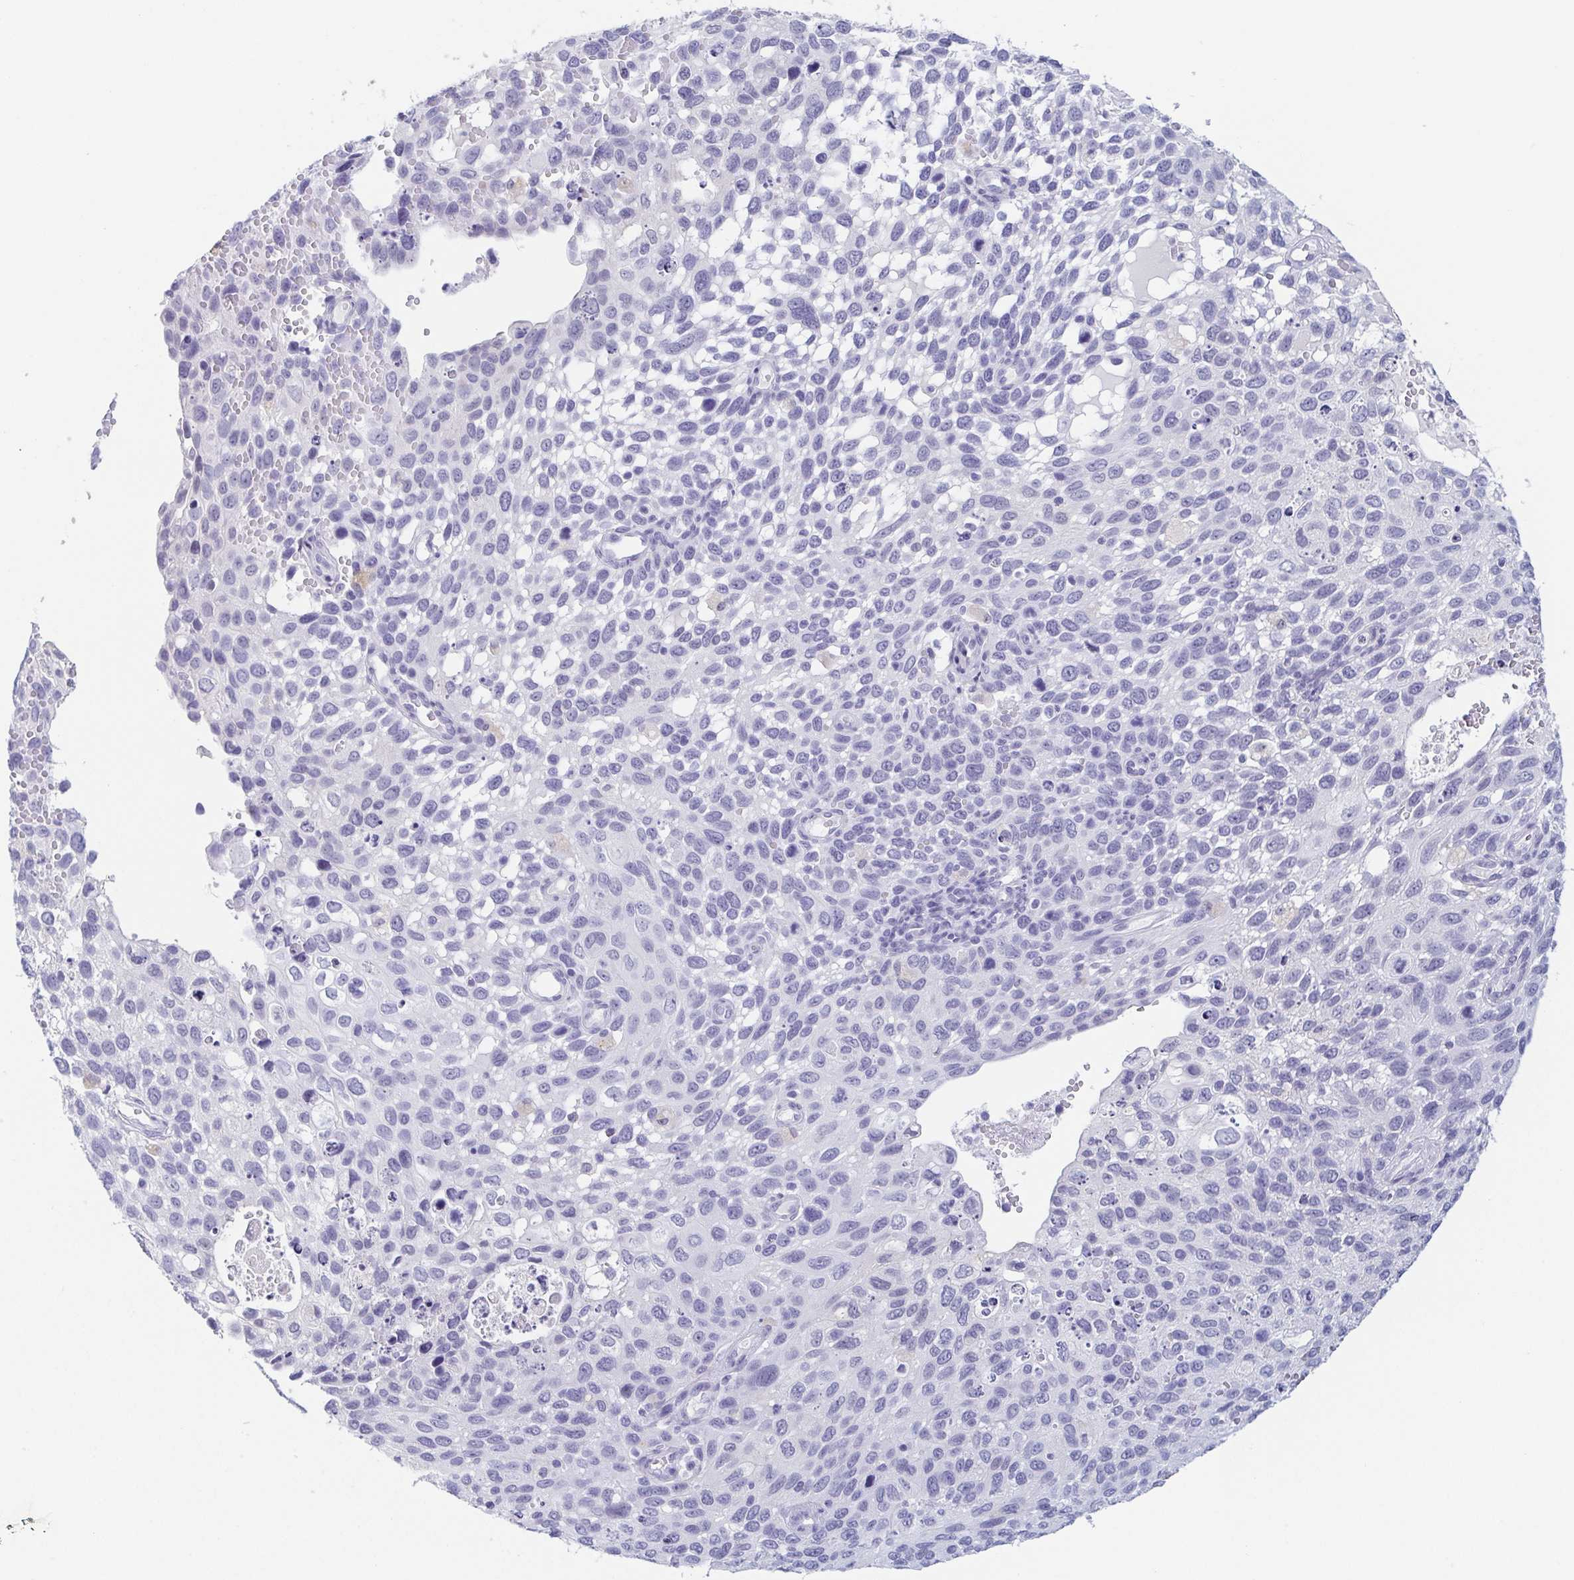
{"staining": {"intensity": "negative", "quantity": "none", "location": "none"}, "tissue": "cervical cancer", "cell_type": "Tumor cells", "image_type": "cancer", "snomed": [{"axis": "morphology", "description": "Squamous cell carcinoma, NOS"}, {"axis": "topography", "description": "Cervix"}], "caption": "High power microscopy photomicrograph of an immunohistochemistry (IHC) micrograph of cervical cancer (squamous cell carcinoma), revealing no significant staining in tumor cells. (Brightfield microscopy of DAB immunohistochemistry at high magnification).", "gene": "REG4", "patient": {"sex": "female", "age": 70}}